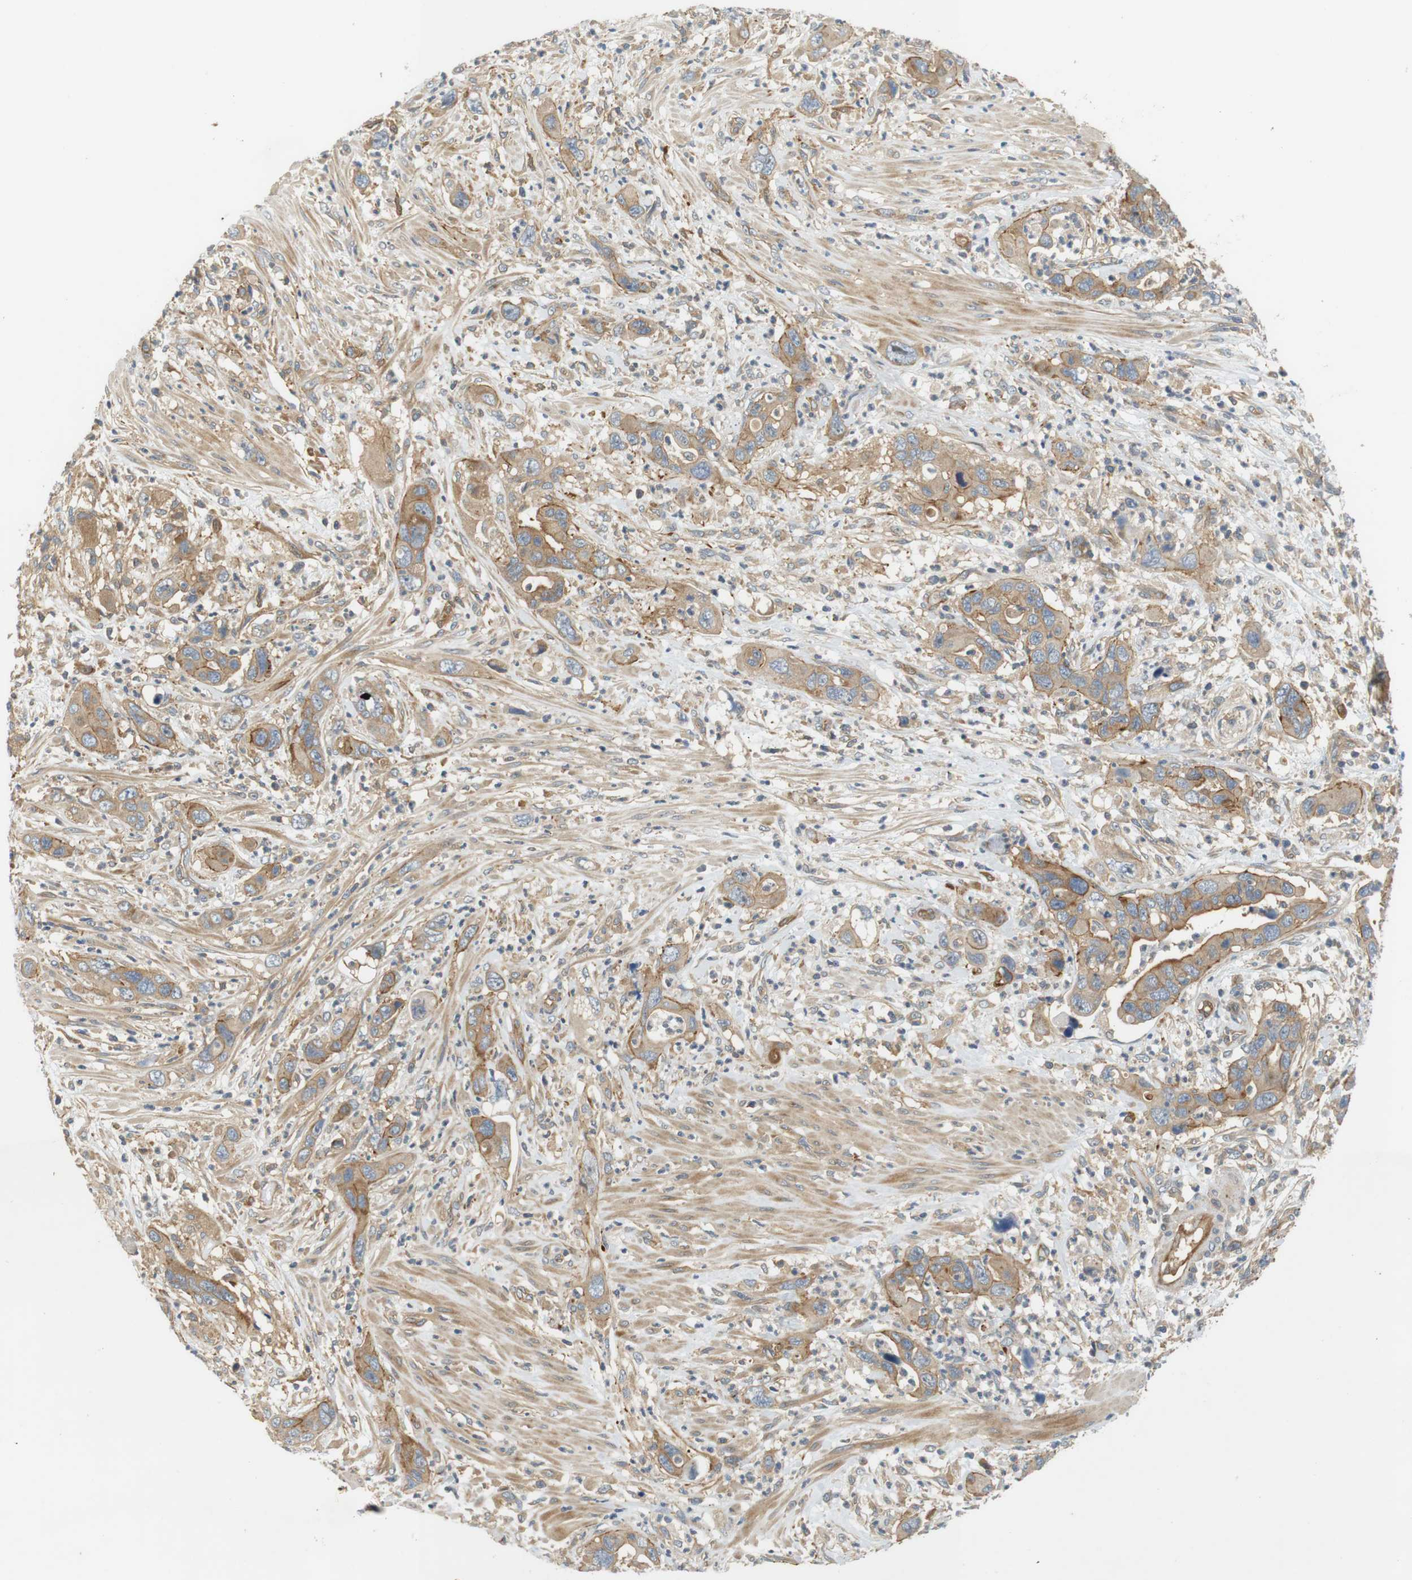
{"staining": {"intensity": "weak", "quantity": ">75%", "location": "cytoplasmic/membranous"}, "tissue": "pancreatic cancer", "cell_type": "Tumor cells", "image_type": "cancer", "snomed": [{"axis": "morphology", "description": "Adenocarcinoma, NOS"}, {"axis": "topography", "description": "Pancreas"}], "caption": "Immunohistochemistry of human pancreatic adenocarcinoma demonstrates low levels of weak cytoplasmic/membranous staining in approximately >75% of tumor cells.", "gene": "SH3GLB1", "patient": {"sex": "female", "age": 71}}